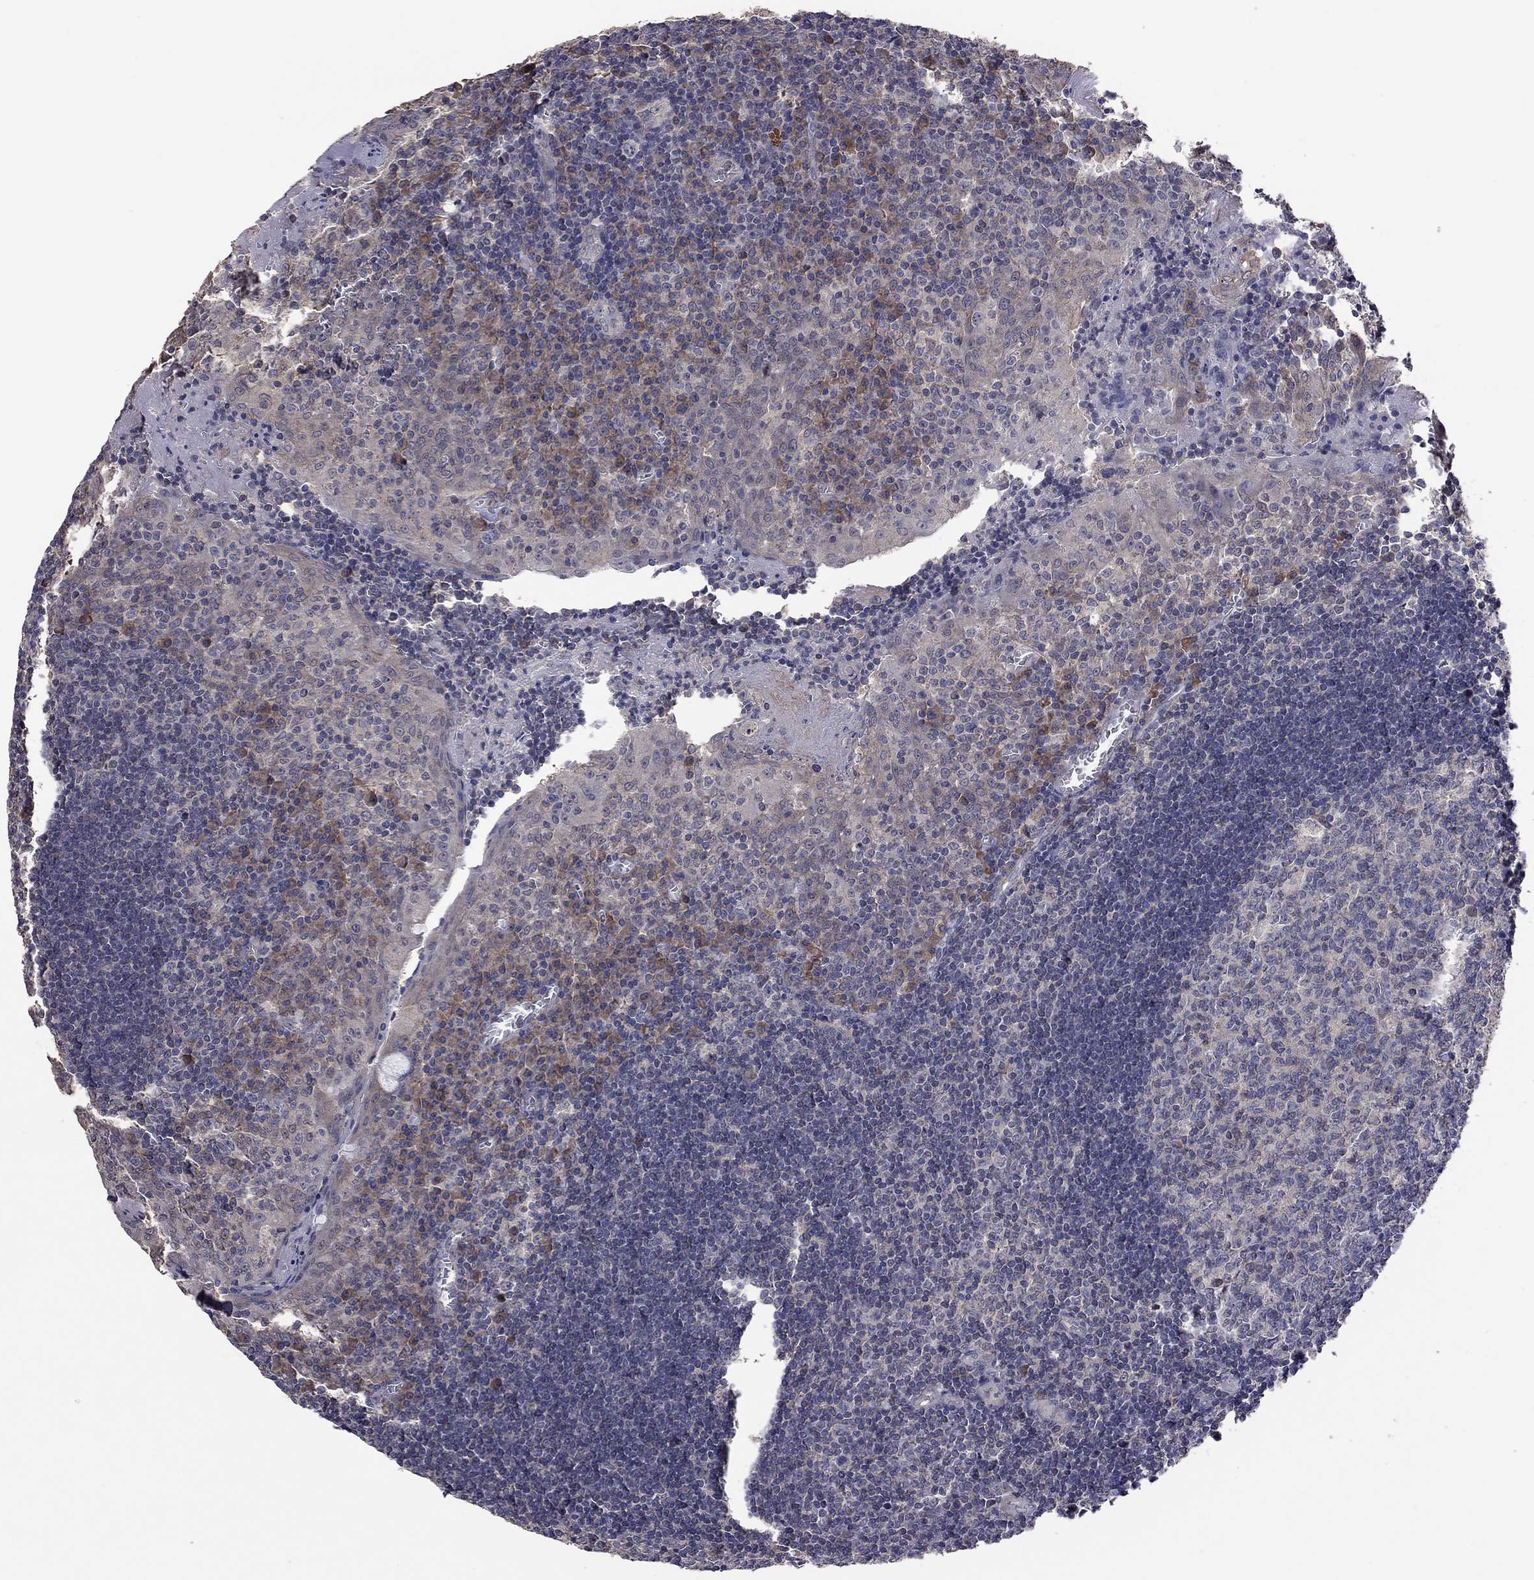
{"staining": {"intensity": "moderate", "quantity": "<25%", "location": "cytoplasmic/membranous"}, "tissue": "tonsil", "cell_type": "Germinal center cells", "image_type": "normal", "snomed": [{"axis": "morphology", "description": "Normal tissue, NOS"}, {"axis": "topography", "description": "Tonsil"}], "caption": "The photomicrograph exhibits immunohistochemical staining of benign tonsil. There is moderate cytoplasmic/membranous staining is identified in about <25% of germinal center cells.", "gene": "TSNARE1", "patient": {"sex": "female", "age": 12}}